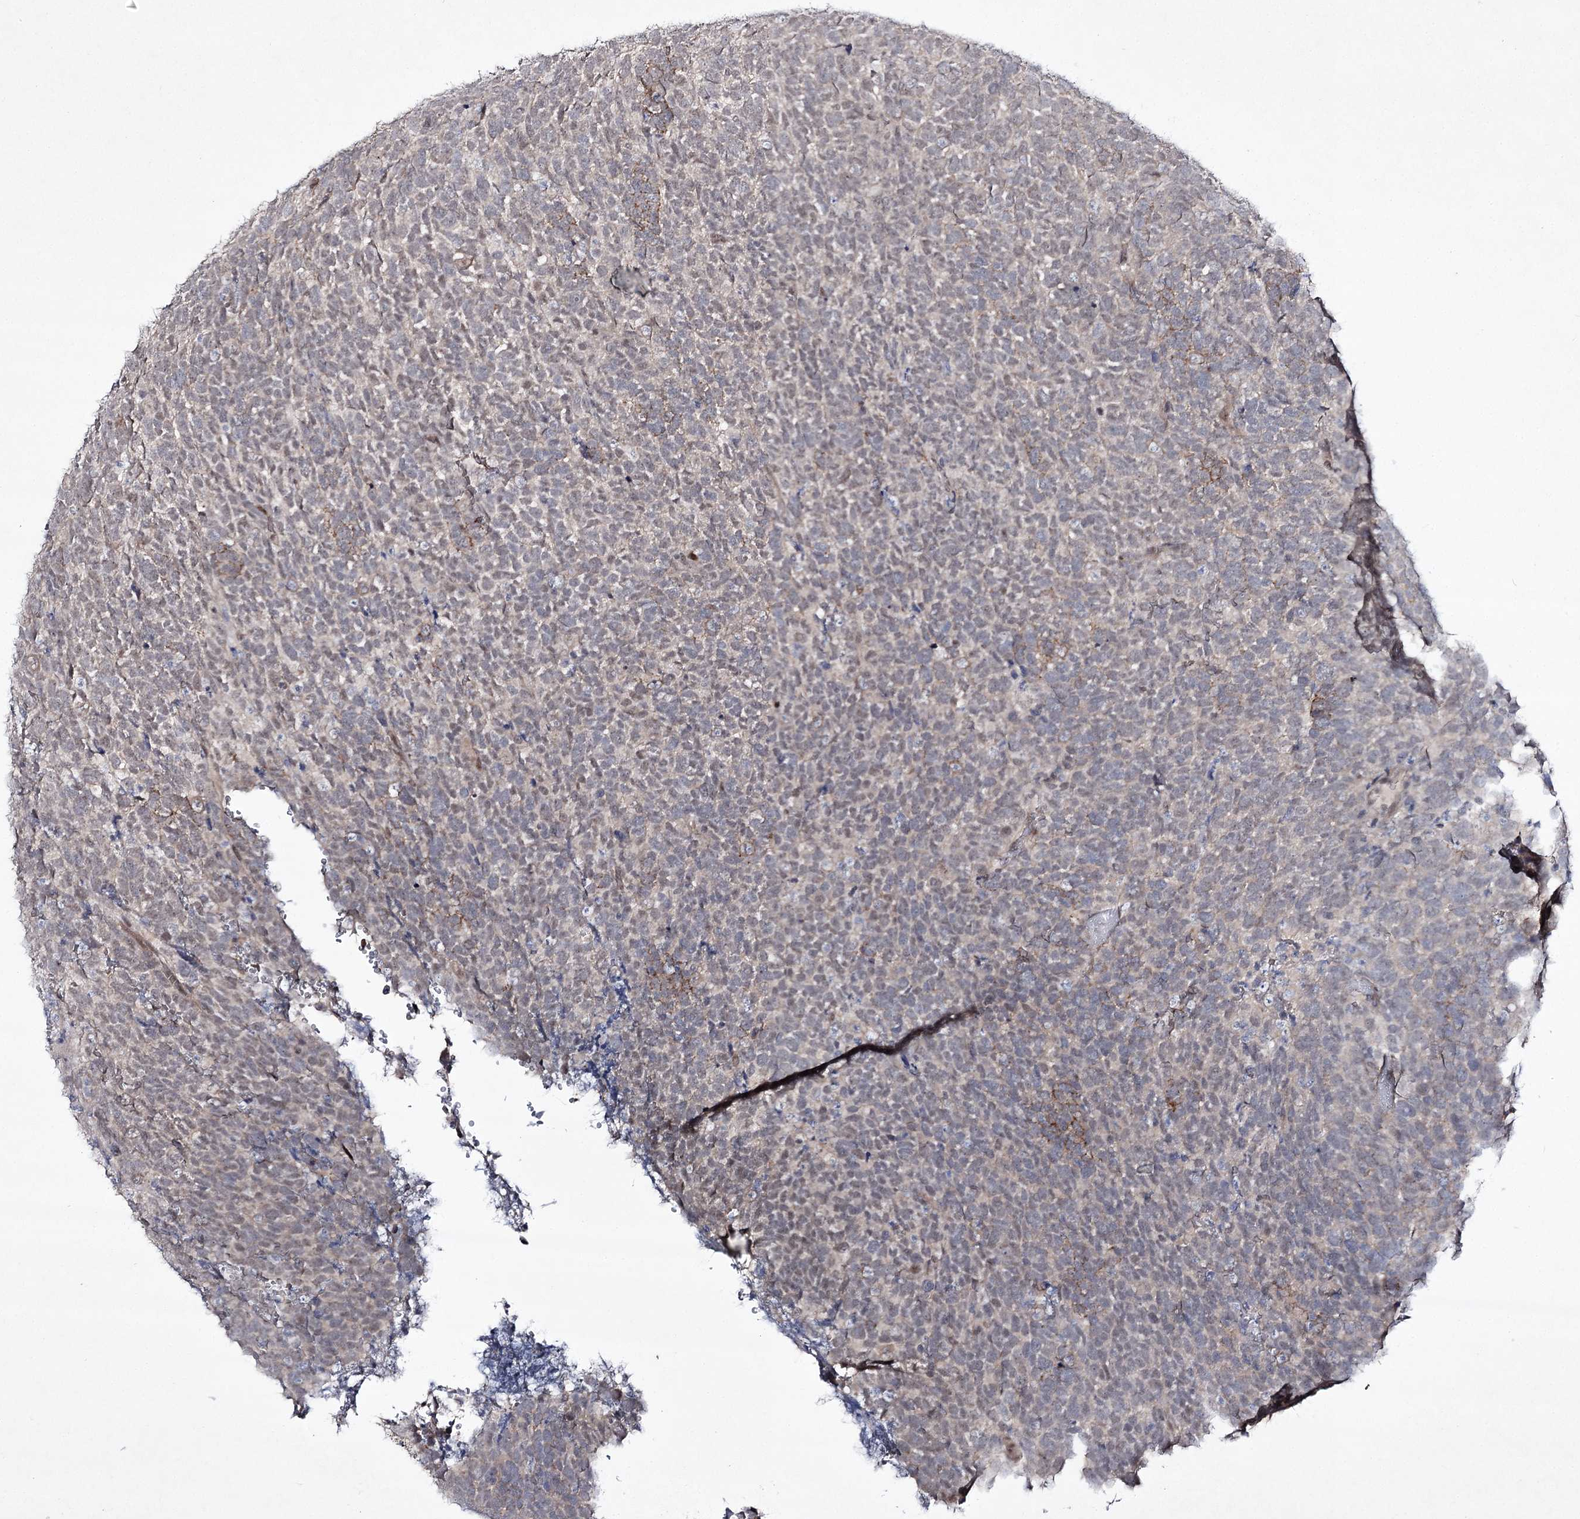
{"staining": {"intensity": "weak", "quantity": "<25%", "location": "nuclear"}, "tissue": "urothelial cancer", "cell_type": "Tumor cells", "image_type": "cancer", "snomed": [{"axis": "morphology", "description": "Urothelial carcinoma, High grade"}, {"axis": "topography", "description": "Urinary bladder"}], "caption": "IHC of human urothelial cancer shows no positivity in tumor cells.", "gene": "HOXC11", "patient": {"sex": "female", "age": 82}}